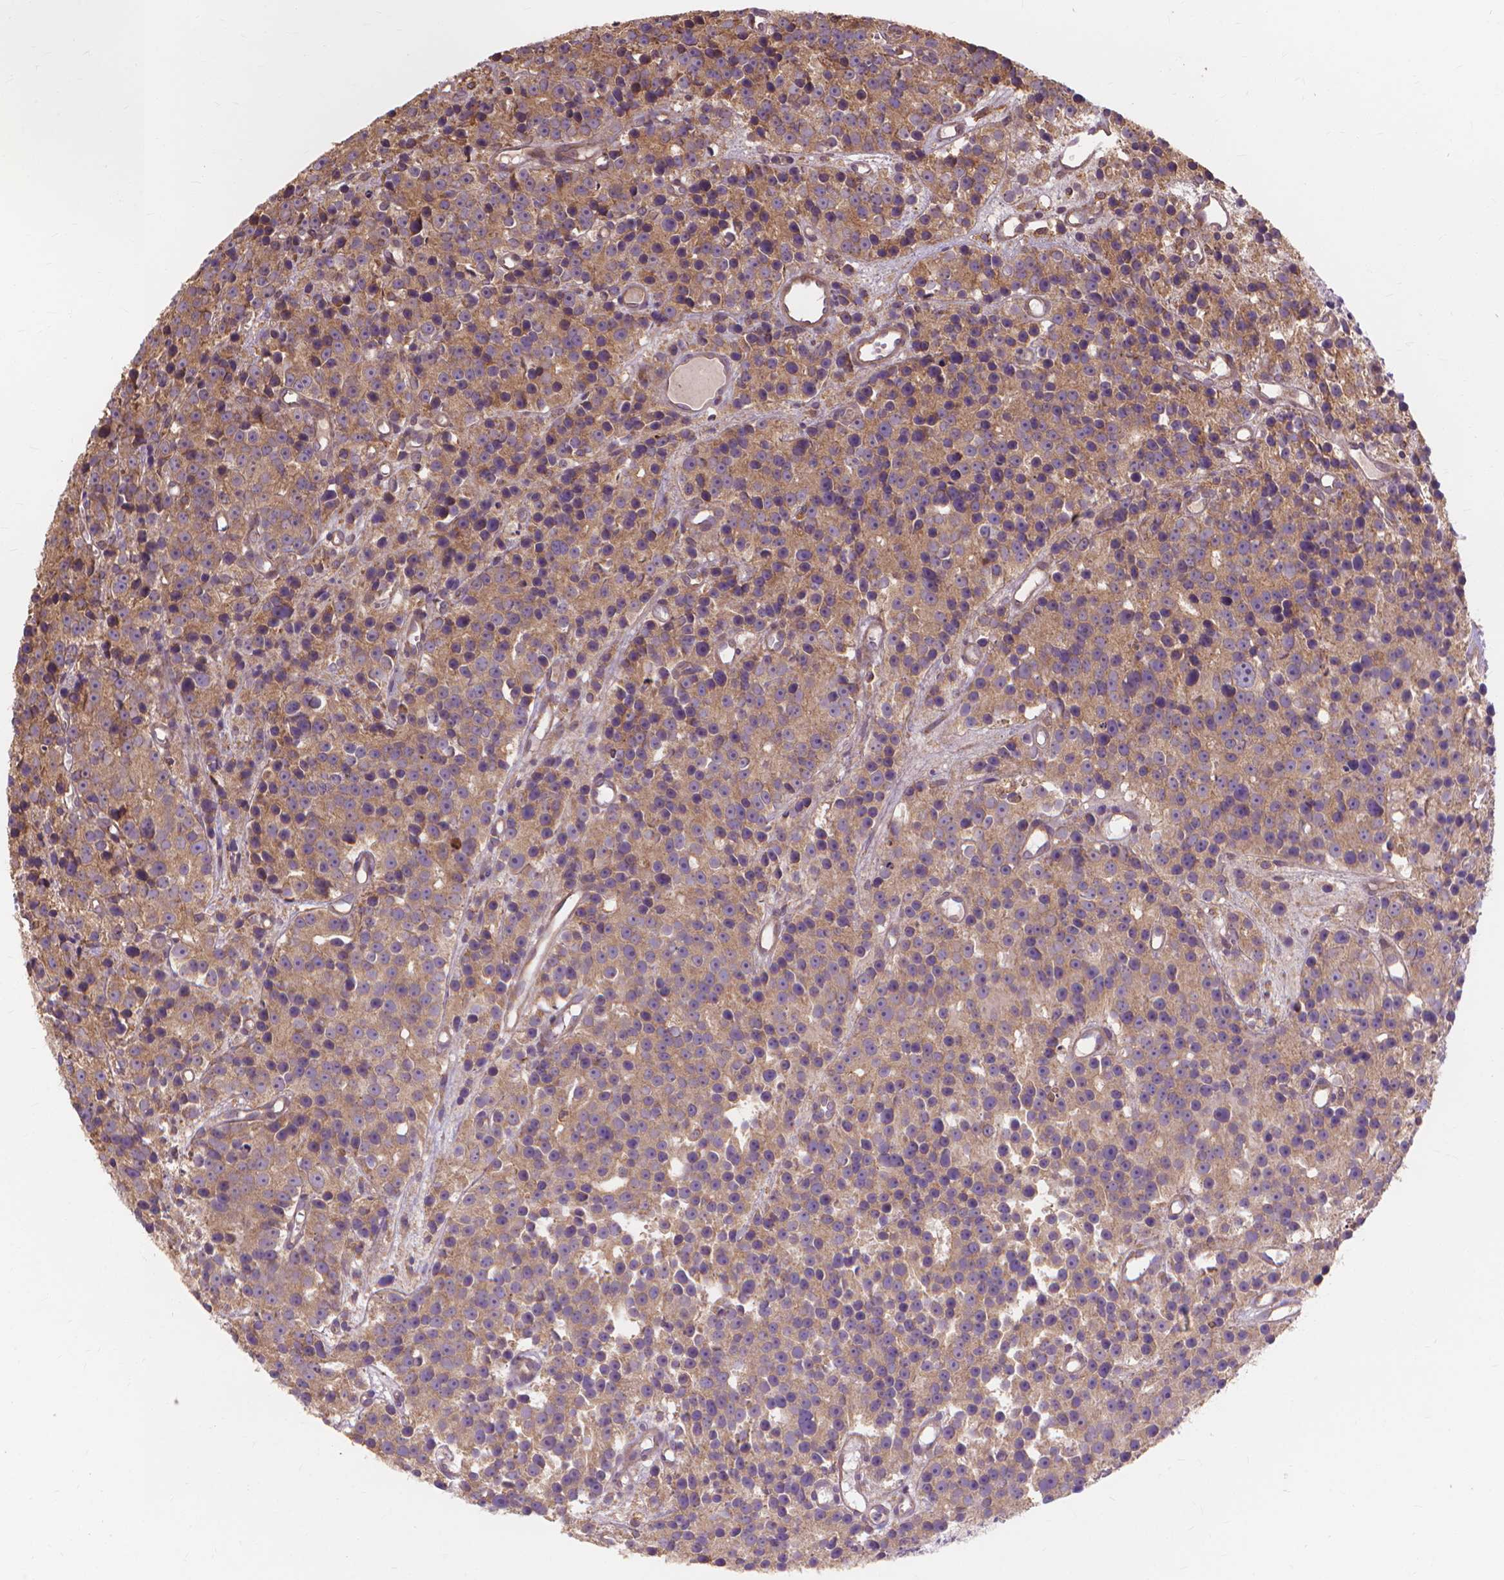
{"staining": {"intensity": "moderate", "quantity": ">75%", "location": "cytoplasmic/membranous"}, "tissue": "prostate cancer", "cell_type": "Tumor cells", "image_type": "cancer", "snomed": [{"axis": "morphology", "description": "Adenocarcinoma, High grade"}, {"axis": "topography", "description": "Prostate"}], "caption": "Protein analysis of prostate cancer (high-grade adenocarcinoma) tissue displays moderate cytoplasmic/membranous expression in about >75% of tumor cells.", "gene": "TAB2", "patient": {"sex": "male", "age": 77}}